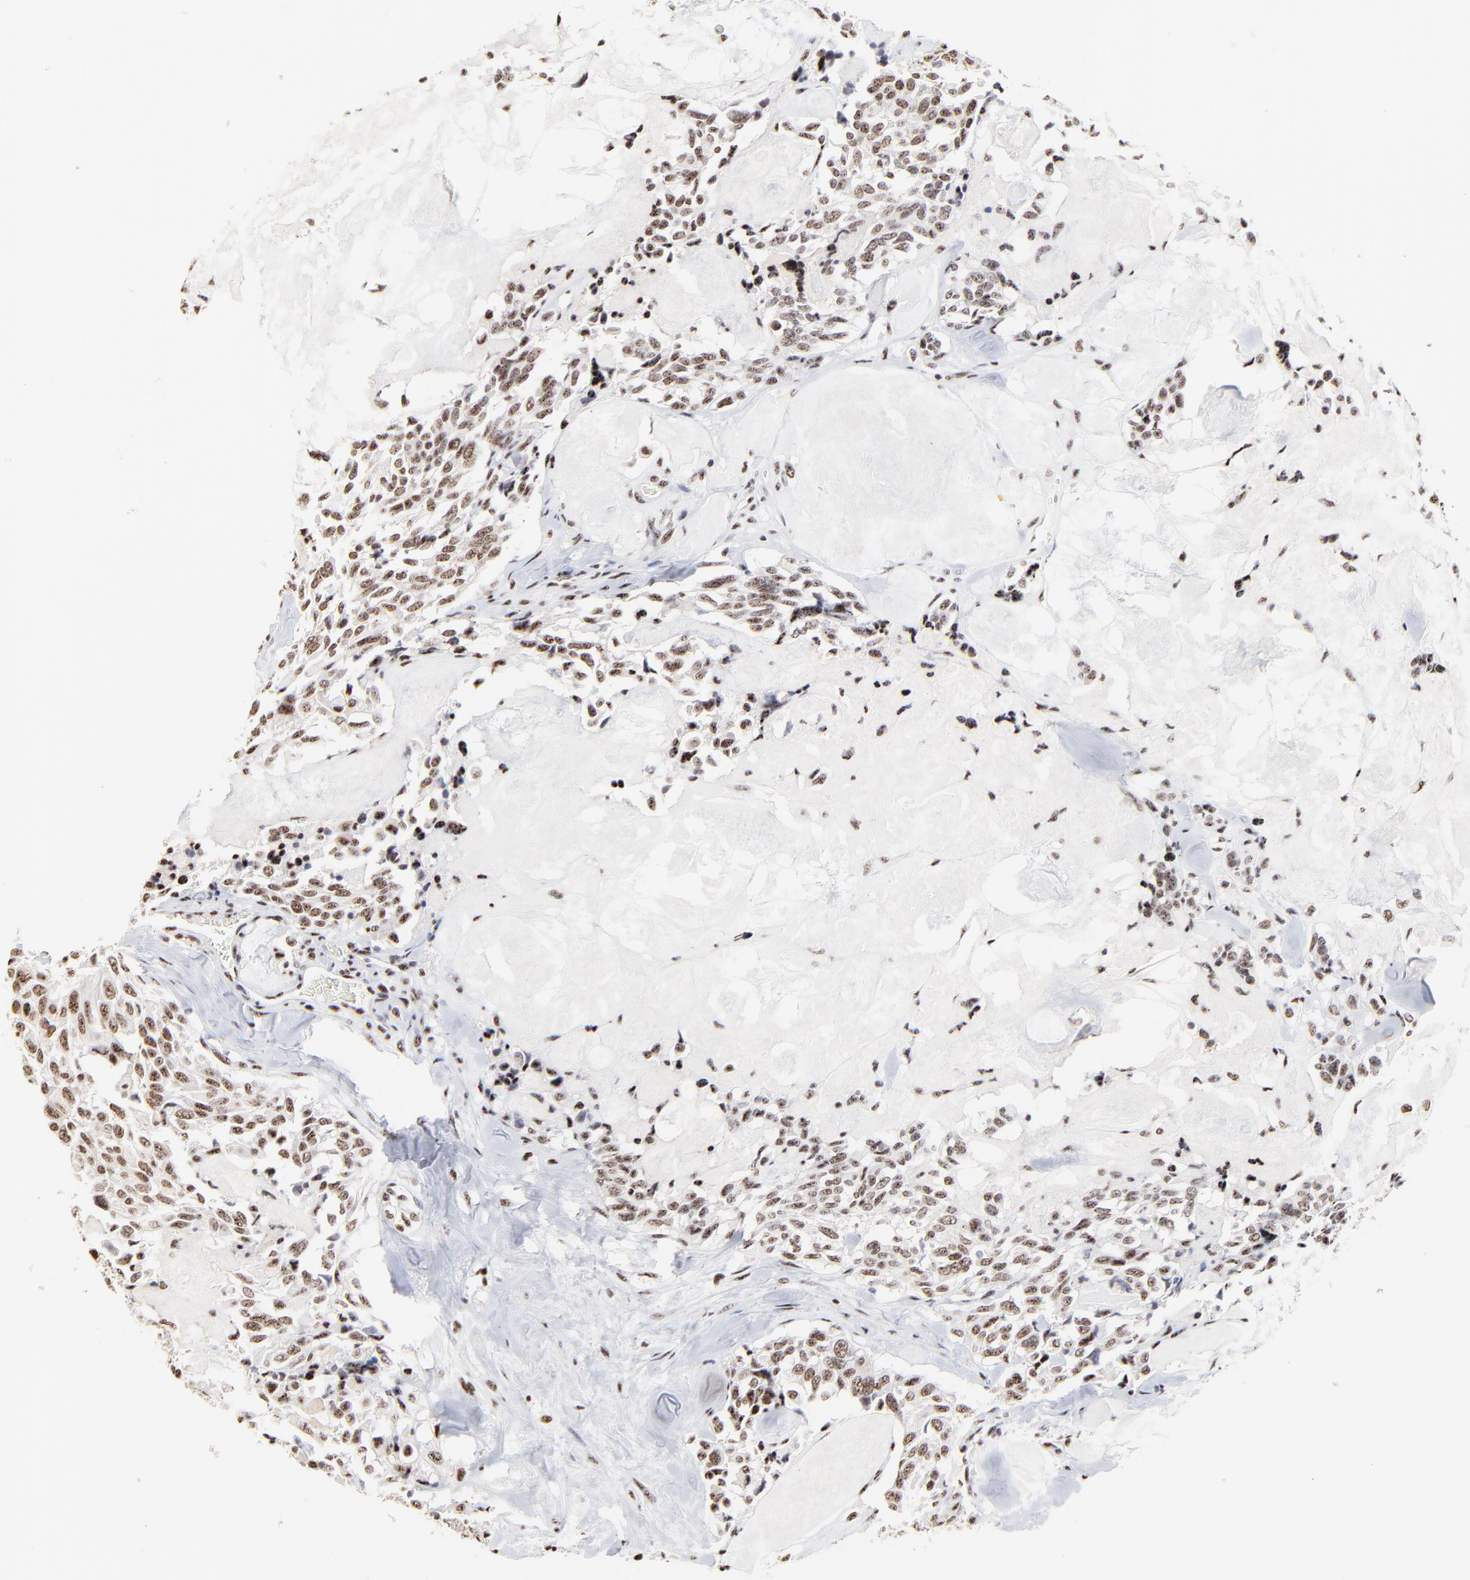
{"staining": {"intensity": "moderate", "quantity": ">75%", "location": "nuclear"}, "tissue": "thyroid cancer", "cell_type": "Tumor cells", "image_type": "cancer", "snomed": [{"axis": "morphology", "description": "Carcinoma, NOS"}, {"axis": "morphology", "description": "Carcinoid, malignant, NOS"}, {"axis": "topography", "description": "Thyroid gland"}], "caption": "Tumor cells display moderate nuclear staining in approximately >75% of cells in thyroid carcinoma.", "gene": "MBD4", "patient": {"sex": "male", "age": 33}}